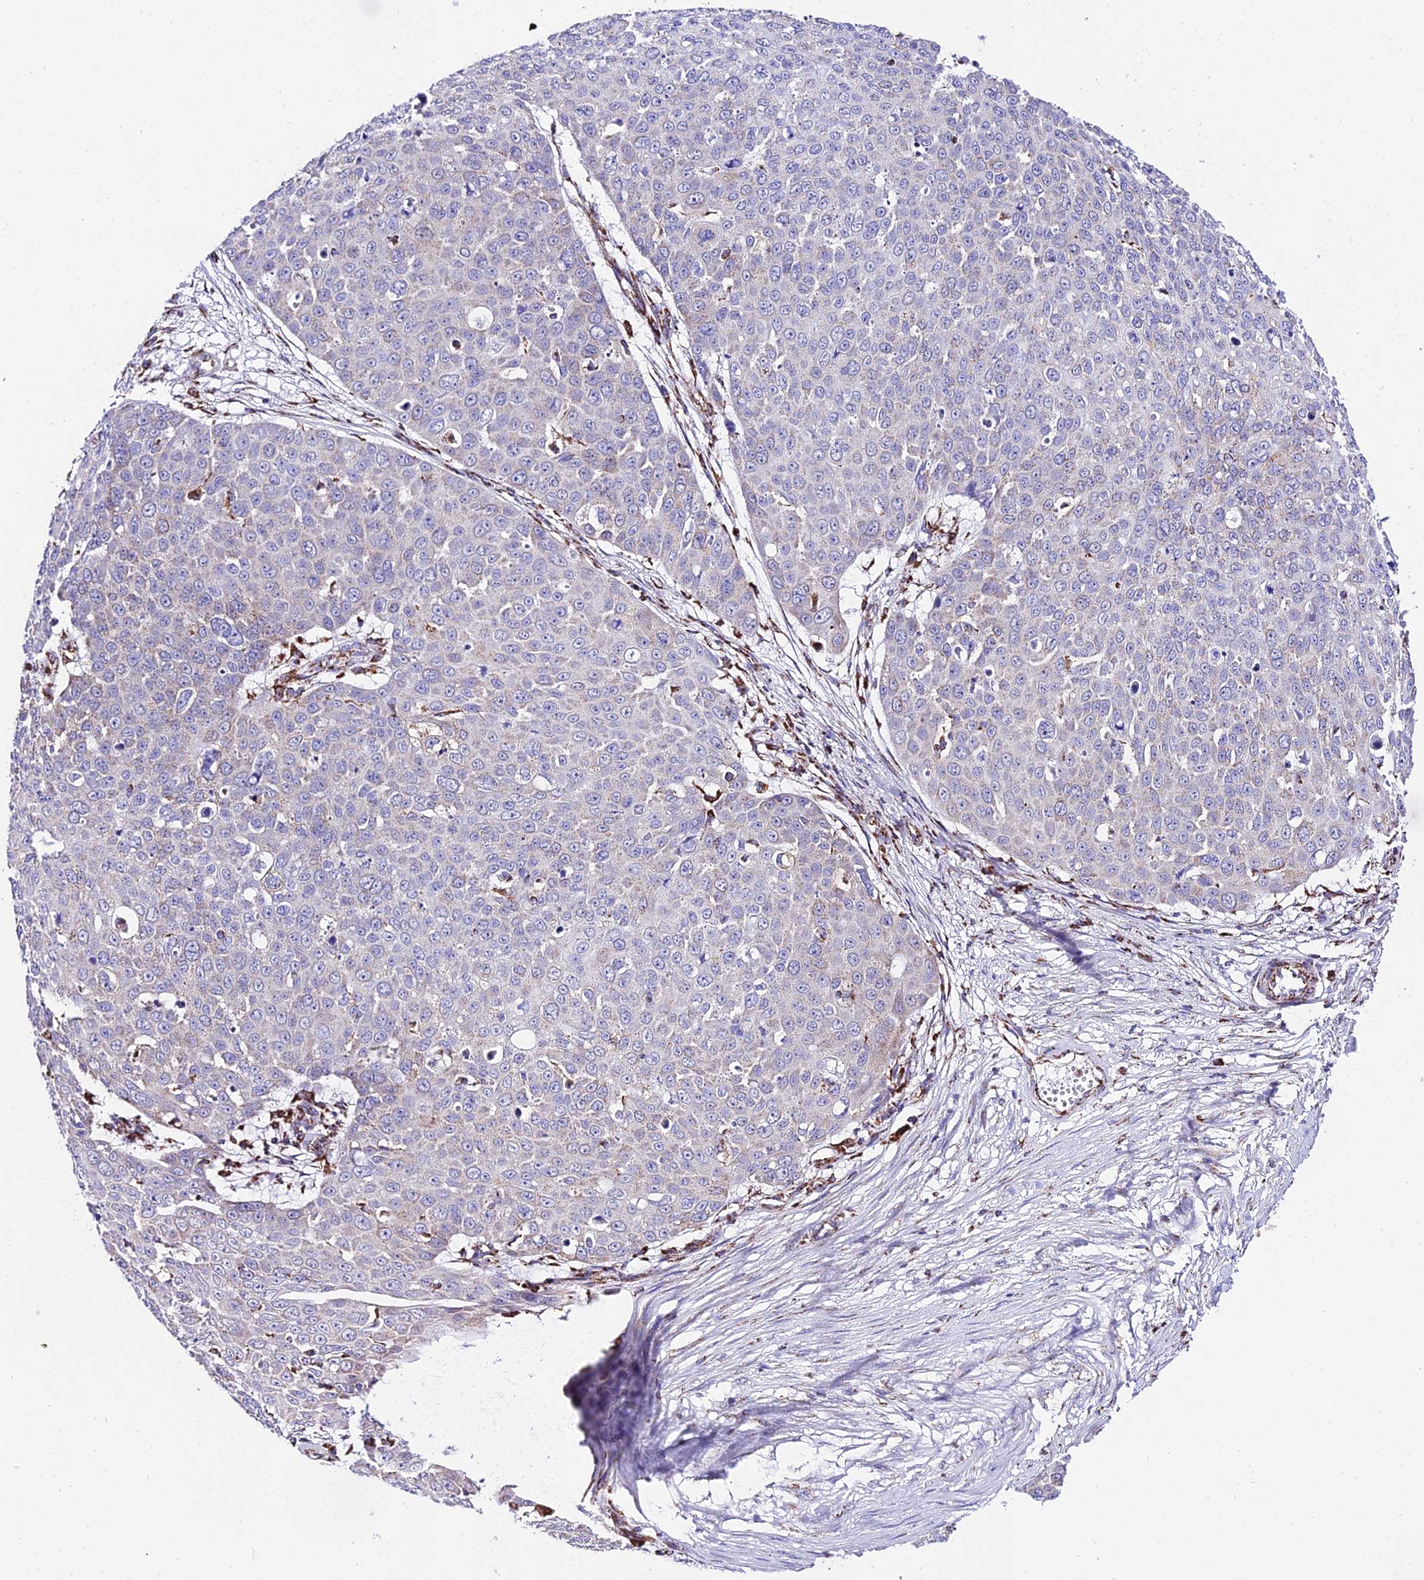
{"staining": {"intensity": "negative", "quantity": "none", "location": "none"}, "tissue": "skin cancer", "cell_type": "Tumor cells", "image_type": "cancer", "snomed": [{"axis": "morphology", "description": "Squamous cell carcinoma, NOS"}, {"axis": "topography", "description": "Skin"}], "caption": "DAB immunohistochemical staining of human skin cancer (squamous cell carcinoma) displays no significant positivity in tumor cells. (Stains: DAB (3,3'-diaminobenzidine) immunohistochemistry (IHC) with hematoxylin counter stain, Microscopy: brightfield microscopy at high magnification).", "gene": "ATP5PD", "patient": {"sex": "male", "age": 71}}